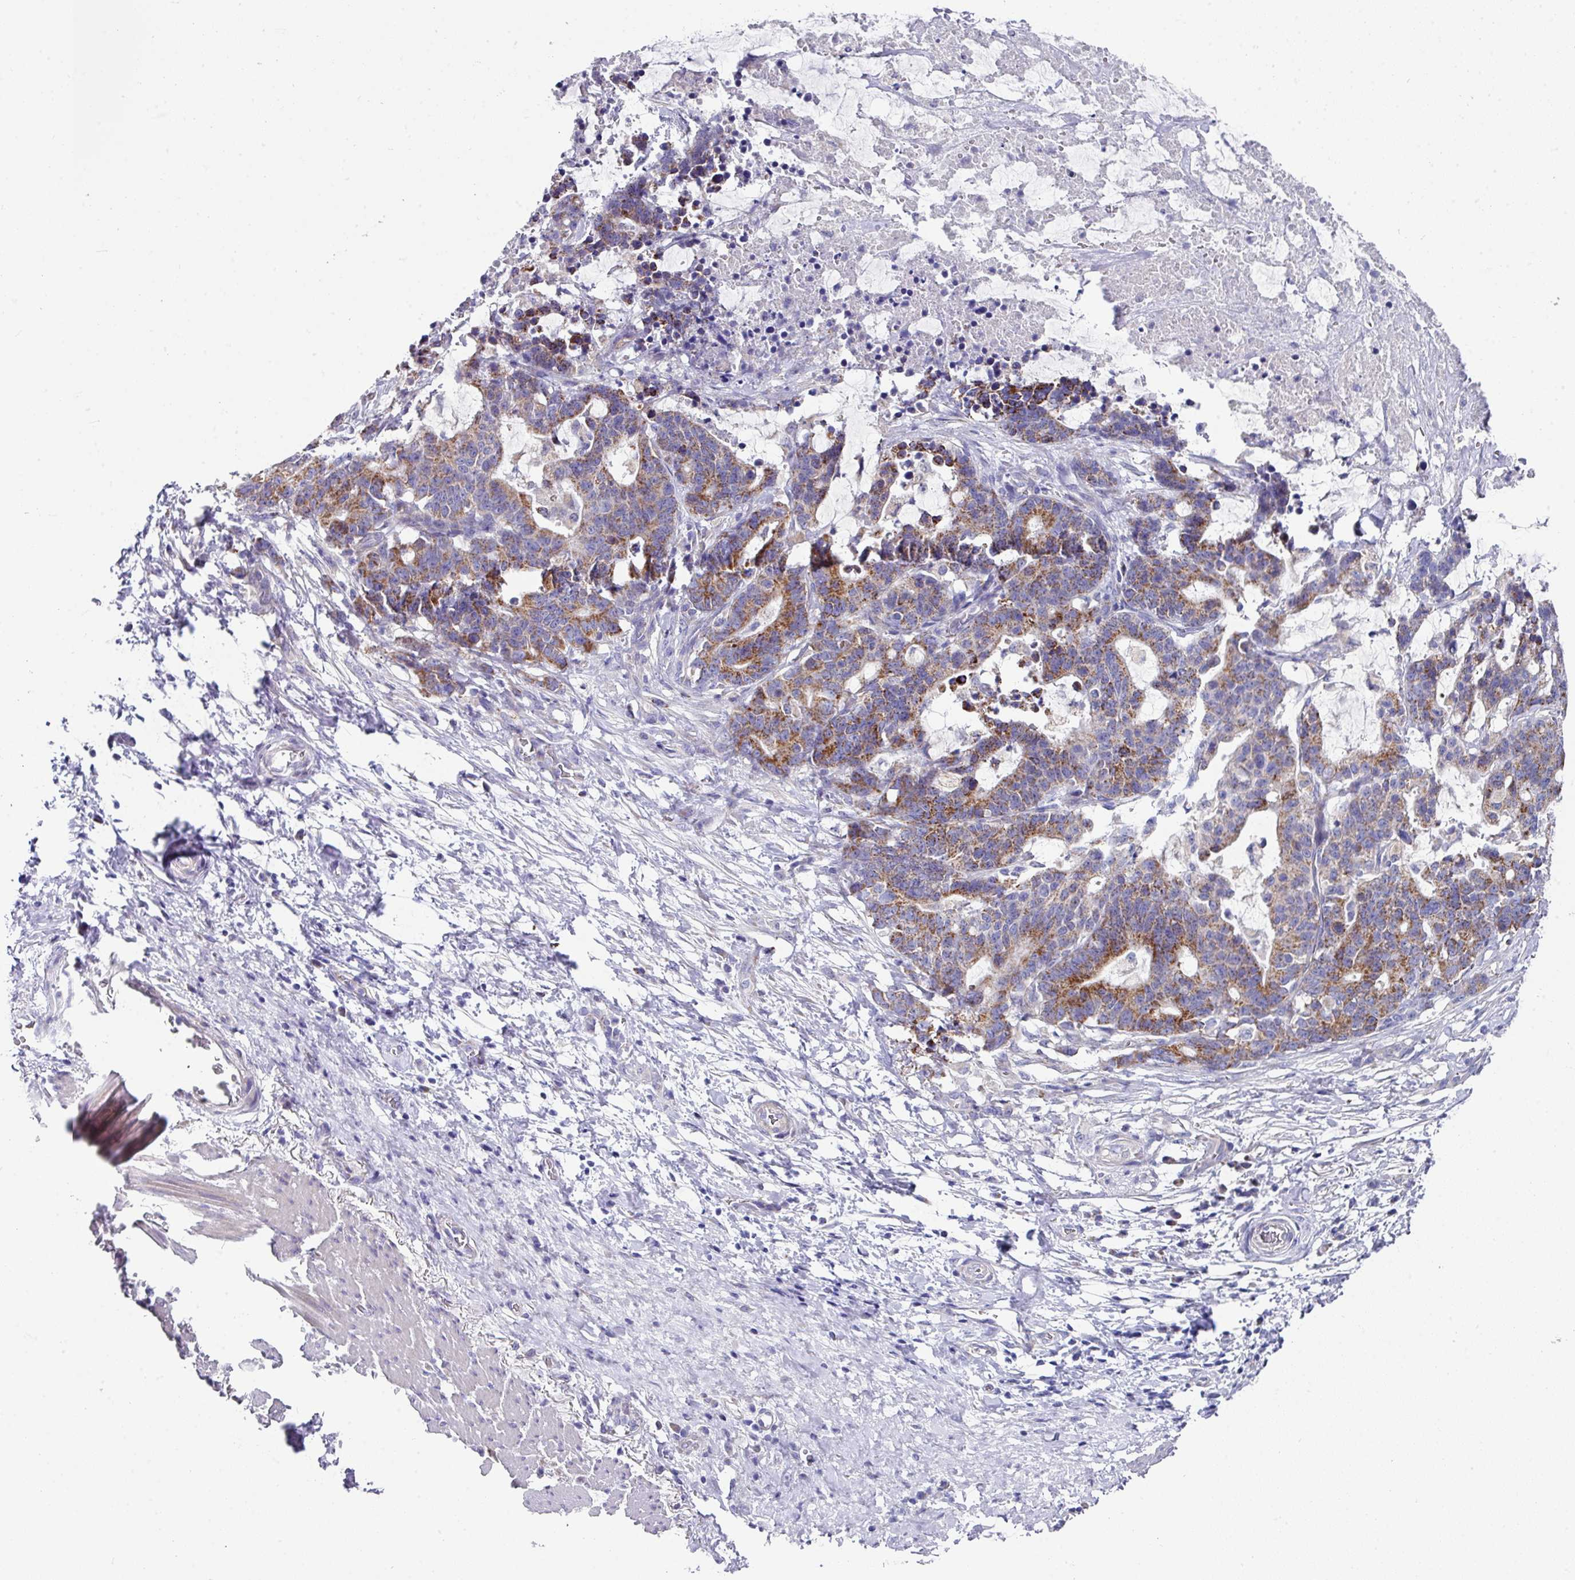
{"staining": {"intensity": "moderate", "quantity": ">75%", "location": "cytoplasmic/membranous"}, "tissue": "stomach cancer", "cell_type": "Tumor cells", "image_type": "cancer", "snomed": [{"axis": "morphology", "description": "Normal tissue, NOS"}, {"axis": "morphology", "description": "Adenocarcinoma, NOS"}, {"axis": "topography", "description": "Stomach"}], "caption": "Stomach adenocarcinoma stained with a protein marker displays moderate staining in tumor cells.", "gene": "CLDN1", "patient": {"sex": "female", "age": 64}}